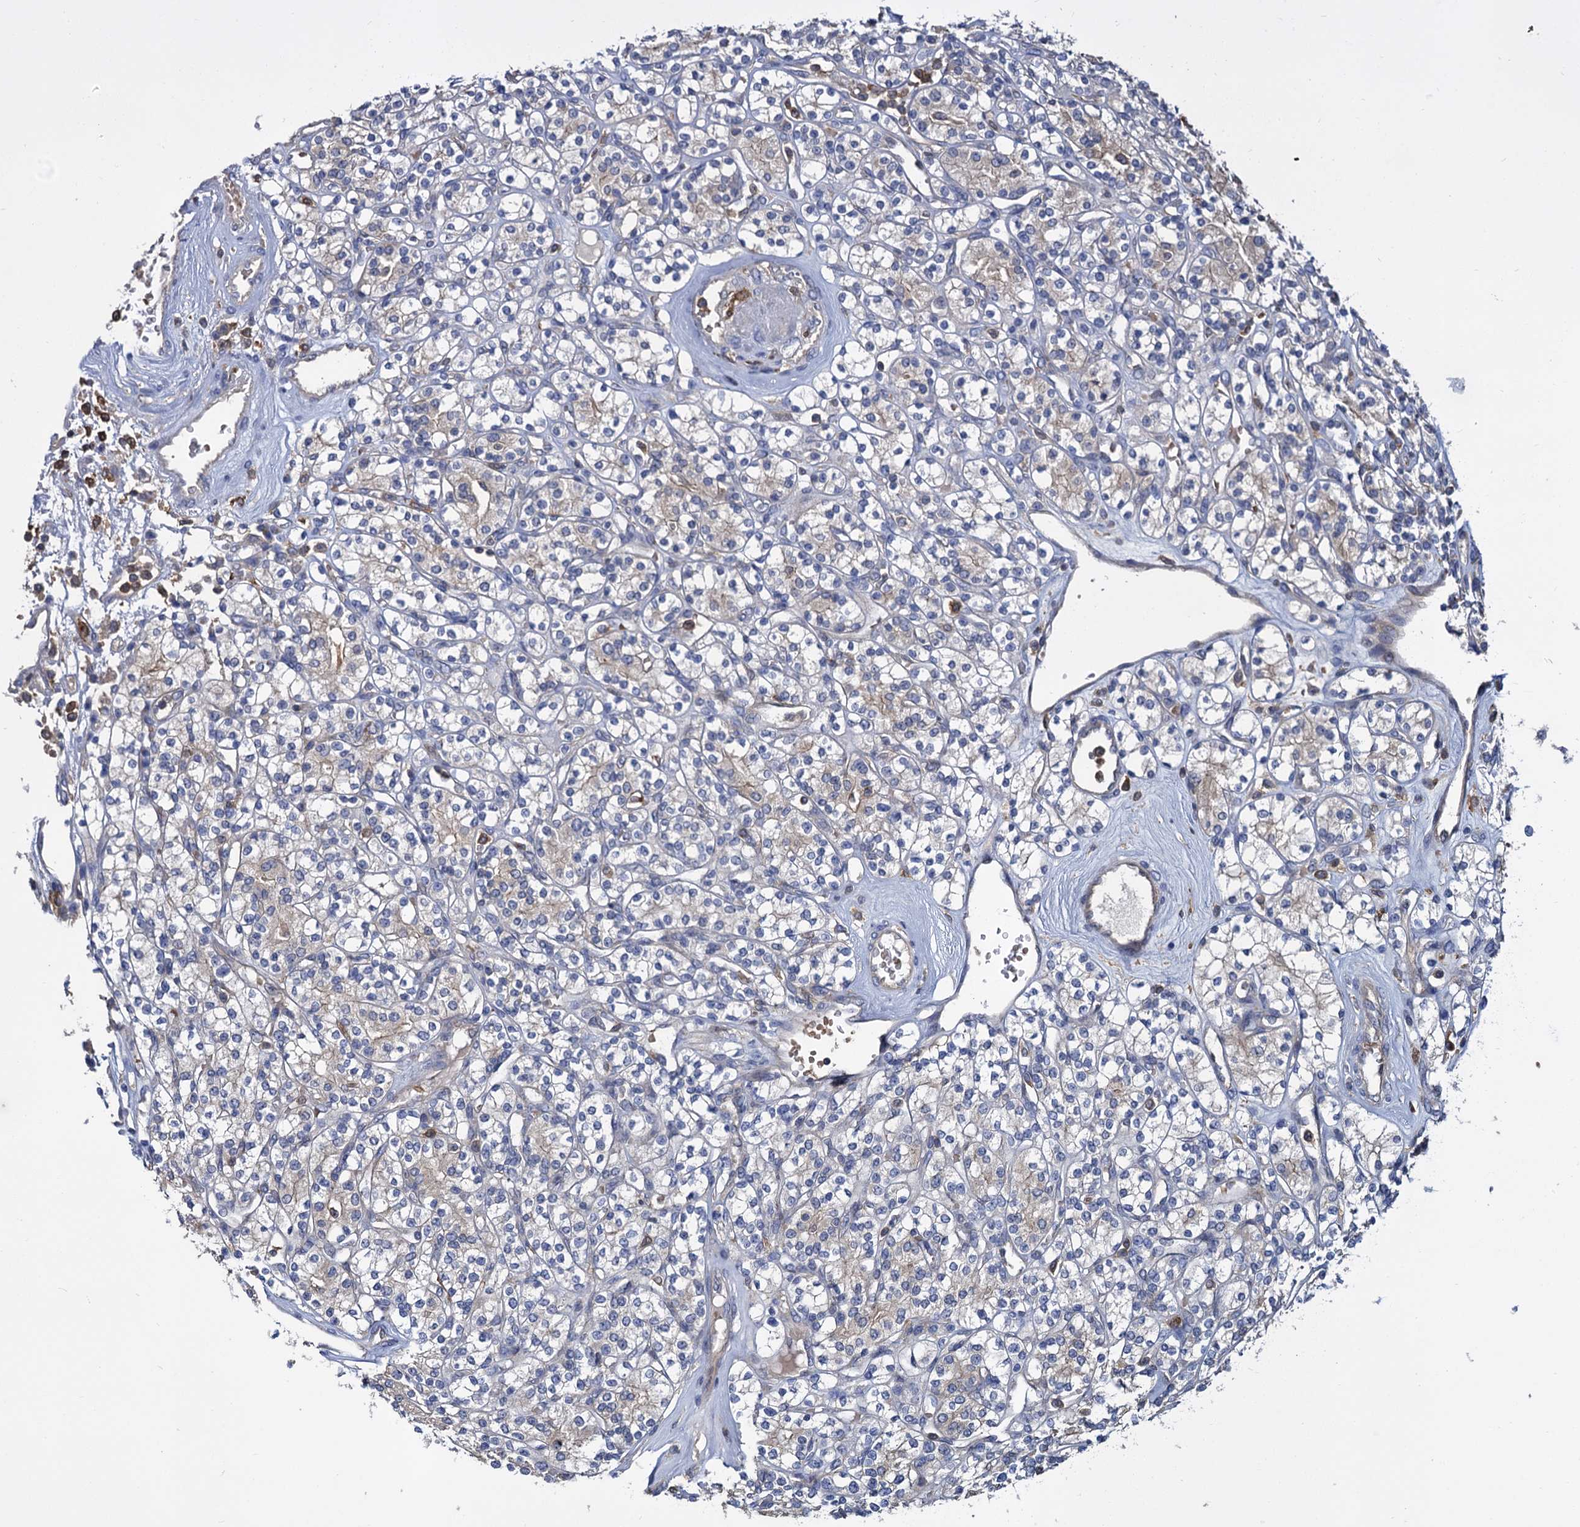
{"staining": {"intensity": "negative", "quantity": "none", "location": "none"}, "tissue": "renal cancer", "cell_type": "Tumor cells", "image_type": "cancer", "snomed": [{"axis": "morphology", "description": "Adenocarcinoma, NOS"}, {"axis": "topography", "description": "Kidney"}], "caption": "Tumor cells show no significant protein expression in adenocarcinoma (renal). (DAB immunohistochemistry visualized using brightfield microscopy, high magnification).", "gene": "GCLC", "patient": {"sex": "male", "age": 77}}